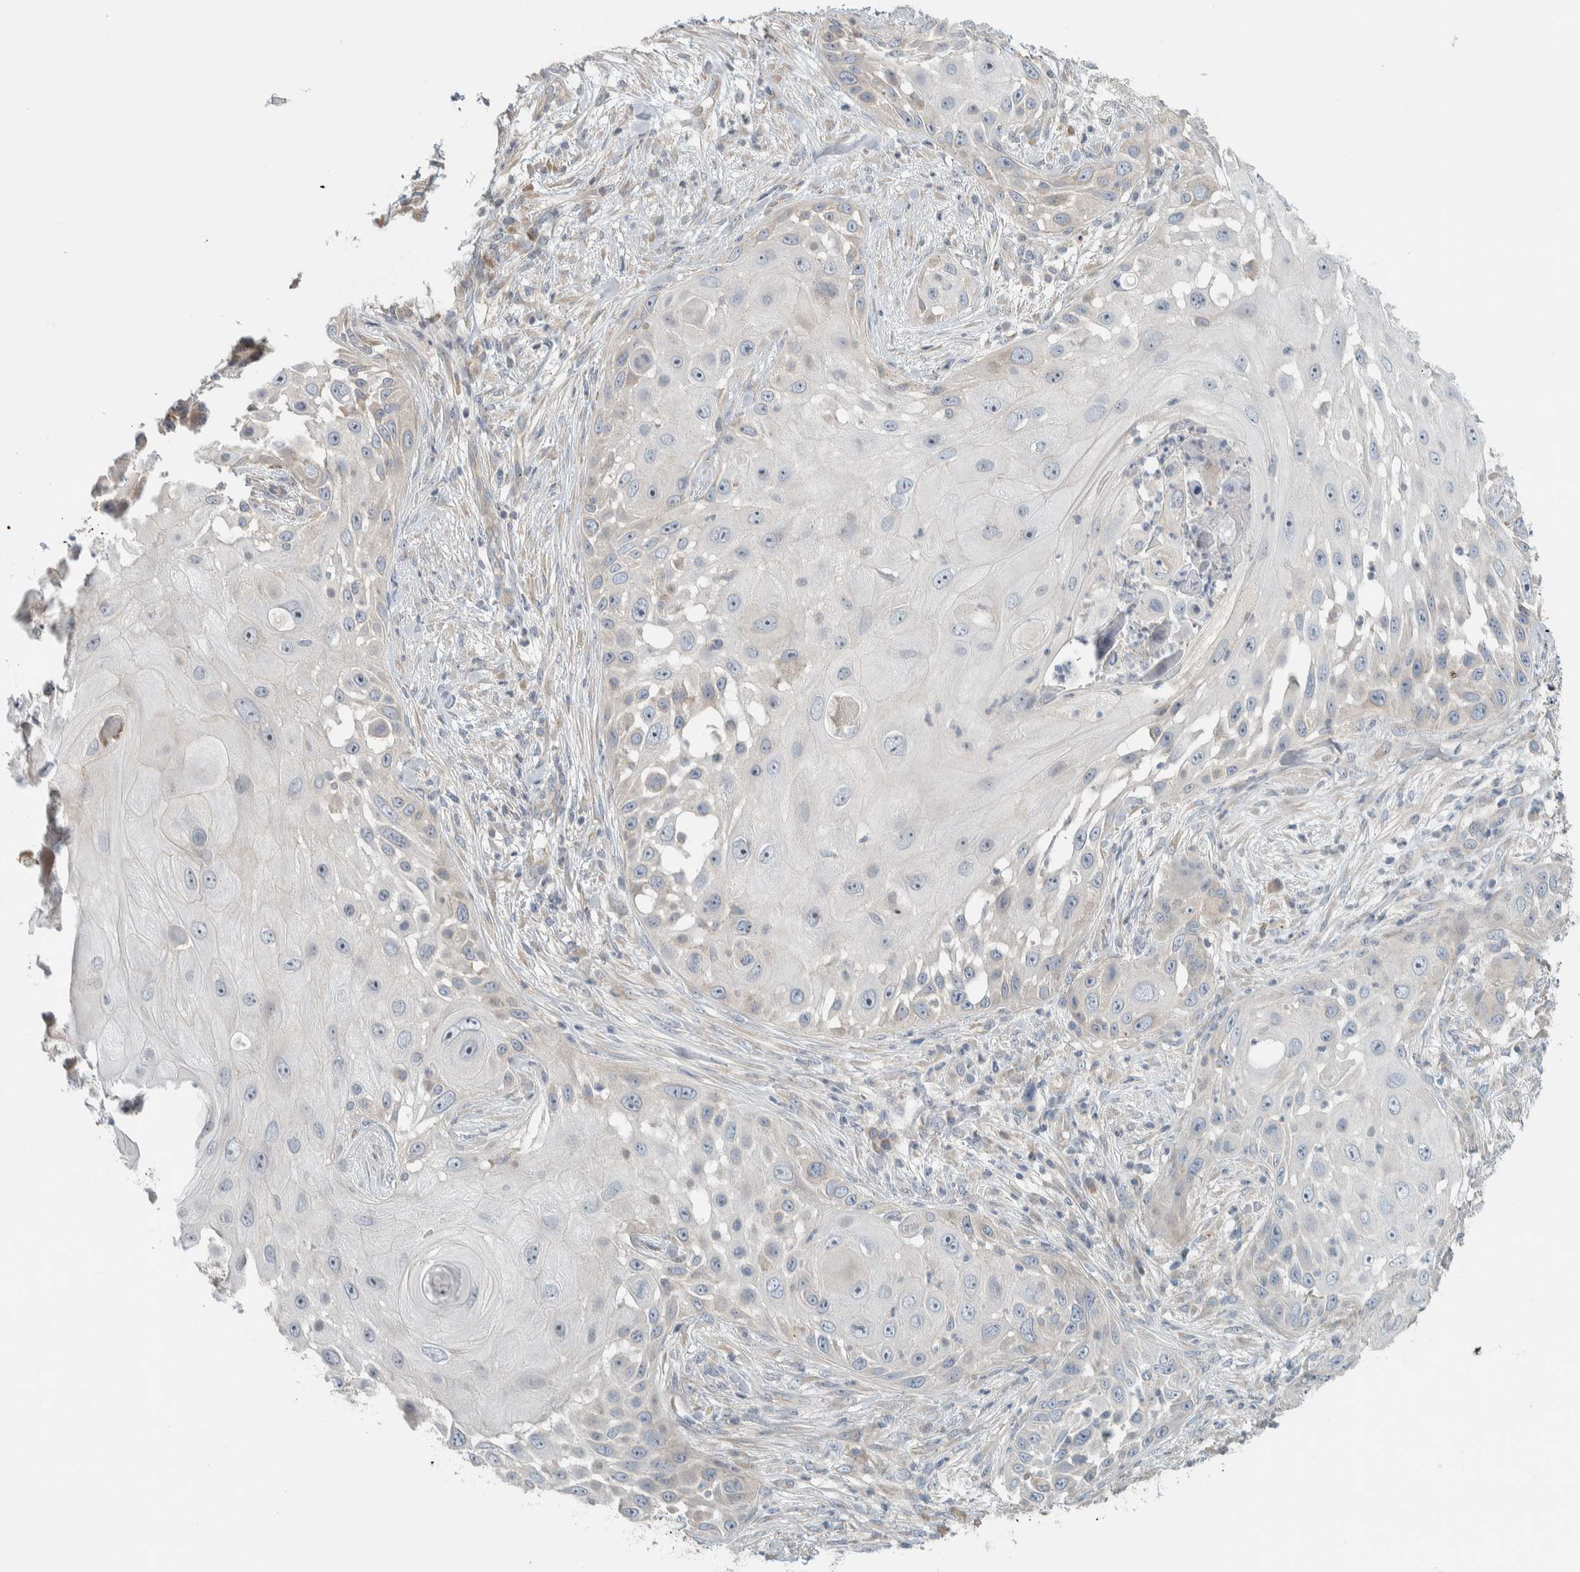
{"staining": {"intensity": "negative", "quantity": "none", "location": "none"}, "tissue": "skin cancer", "cell_type": "Tumor cells", "image_type": "cancer", "snomed": [{"axis": "morphology", "description": "Squamous cell carcinoma, NOS"}, {"axis": "topography", "description": "Skin"}], "caption": "A high-resolution photomicrograph shows IHC staining of skin squamous cell carcinoma, which demonstrates no significant expression in tumor cells. The staining was performed using DAB to visualize the protein expression in brown, while the nuclei were stained in blue with hematoxylin (Magnification: 20x).", "gene": "HGS", "patient": {"sex": "female", "age": 44}}